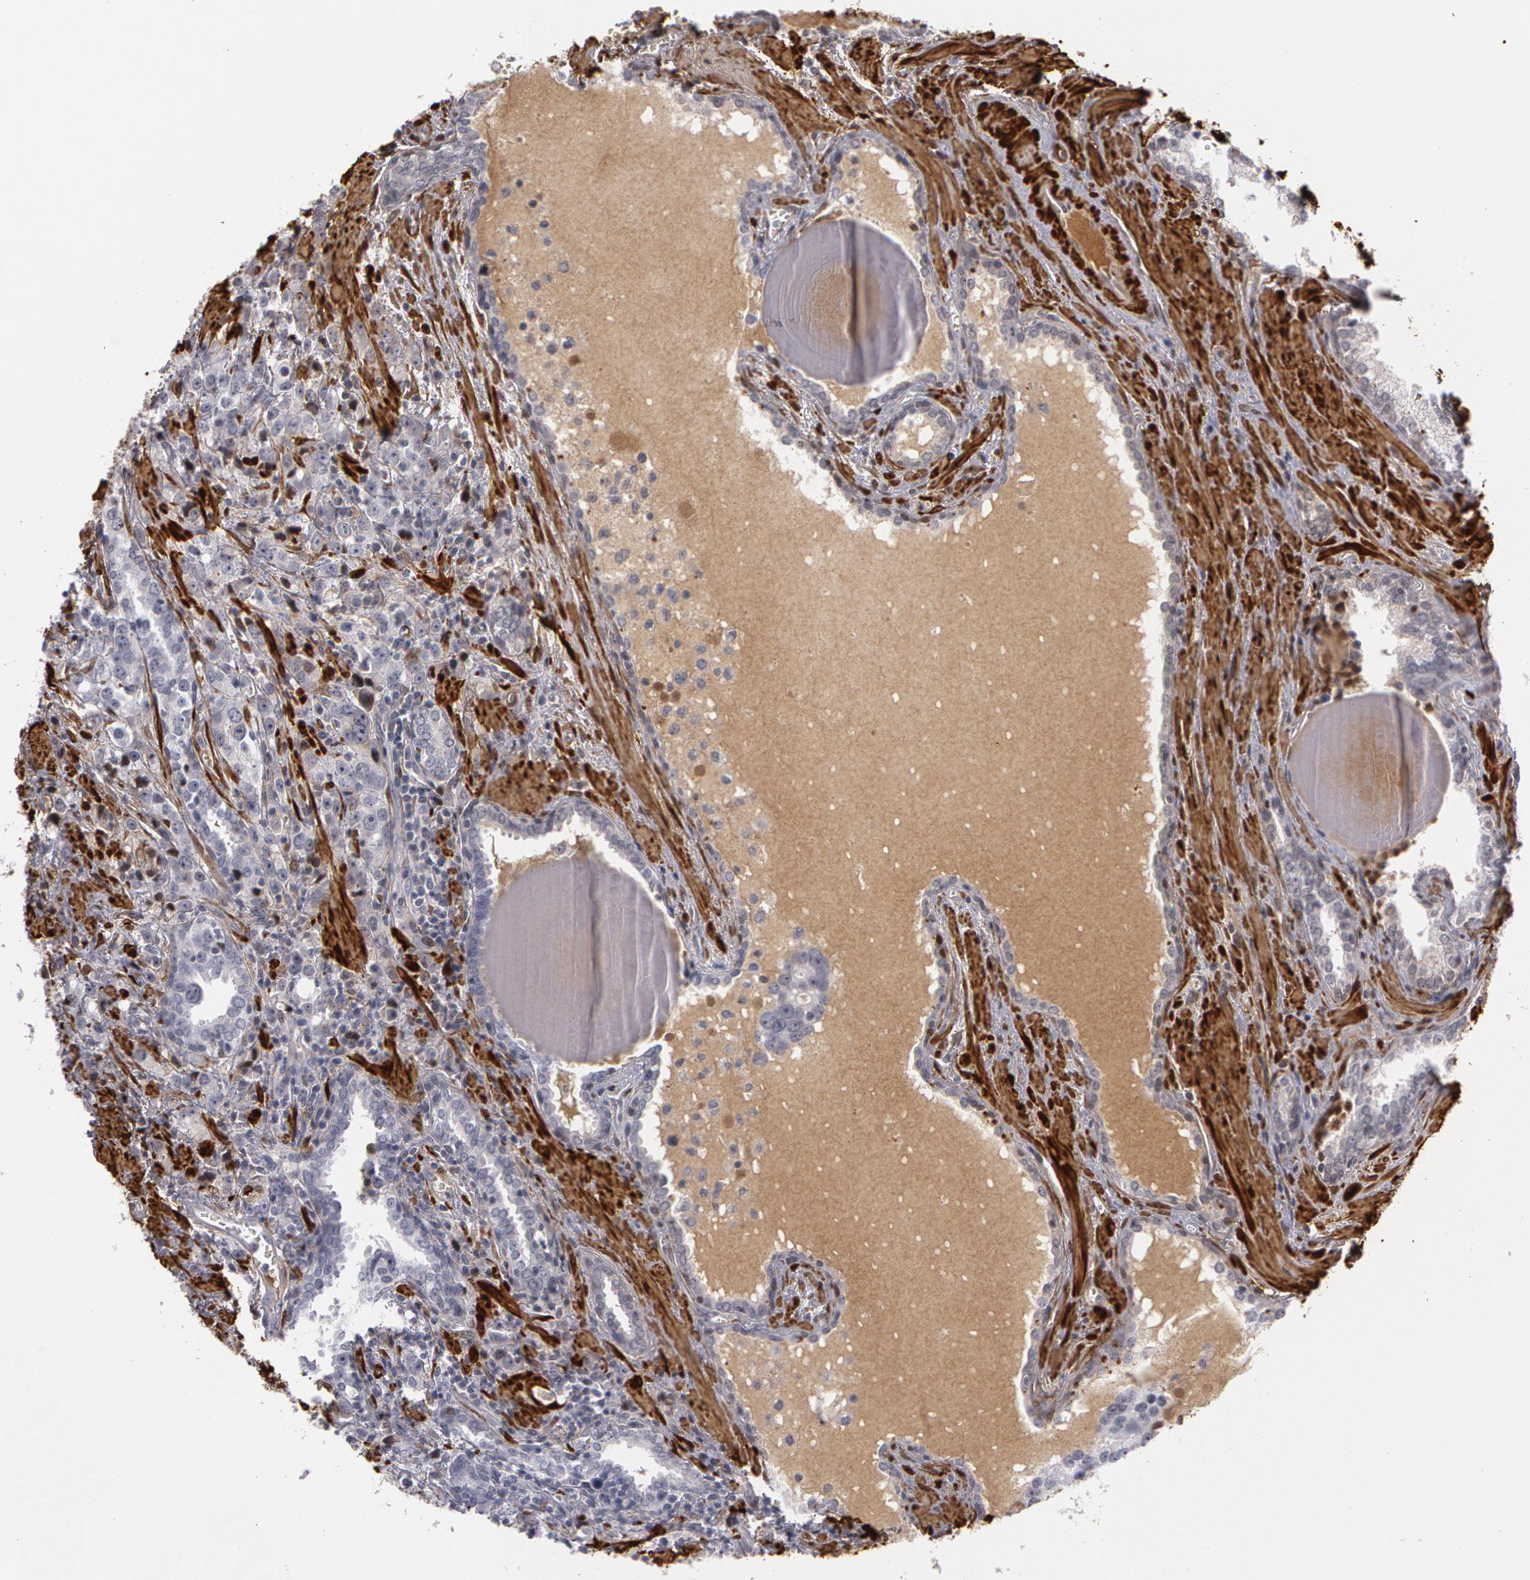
{"staining": {"intensity": "negative", "quantity": "none", "location": "none"}, "tissue": "prostate cancer", "cell_type": "Tumor cells", "image_type": "cancer", "snomed": [{"axis": "morphology", "description": "Adenocarcinoma, High grade"}, {"axis": "topography", "description": "Prostate"}], "caption": "A high-resolution photomicrograph shows immunohistochemistry (IHC) staining of prostate cancer, which exhibits no significant expression in tumor cells.", "gene": "TAGLN", "patient": {"sex": "male", "age": 71}}